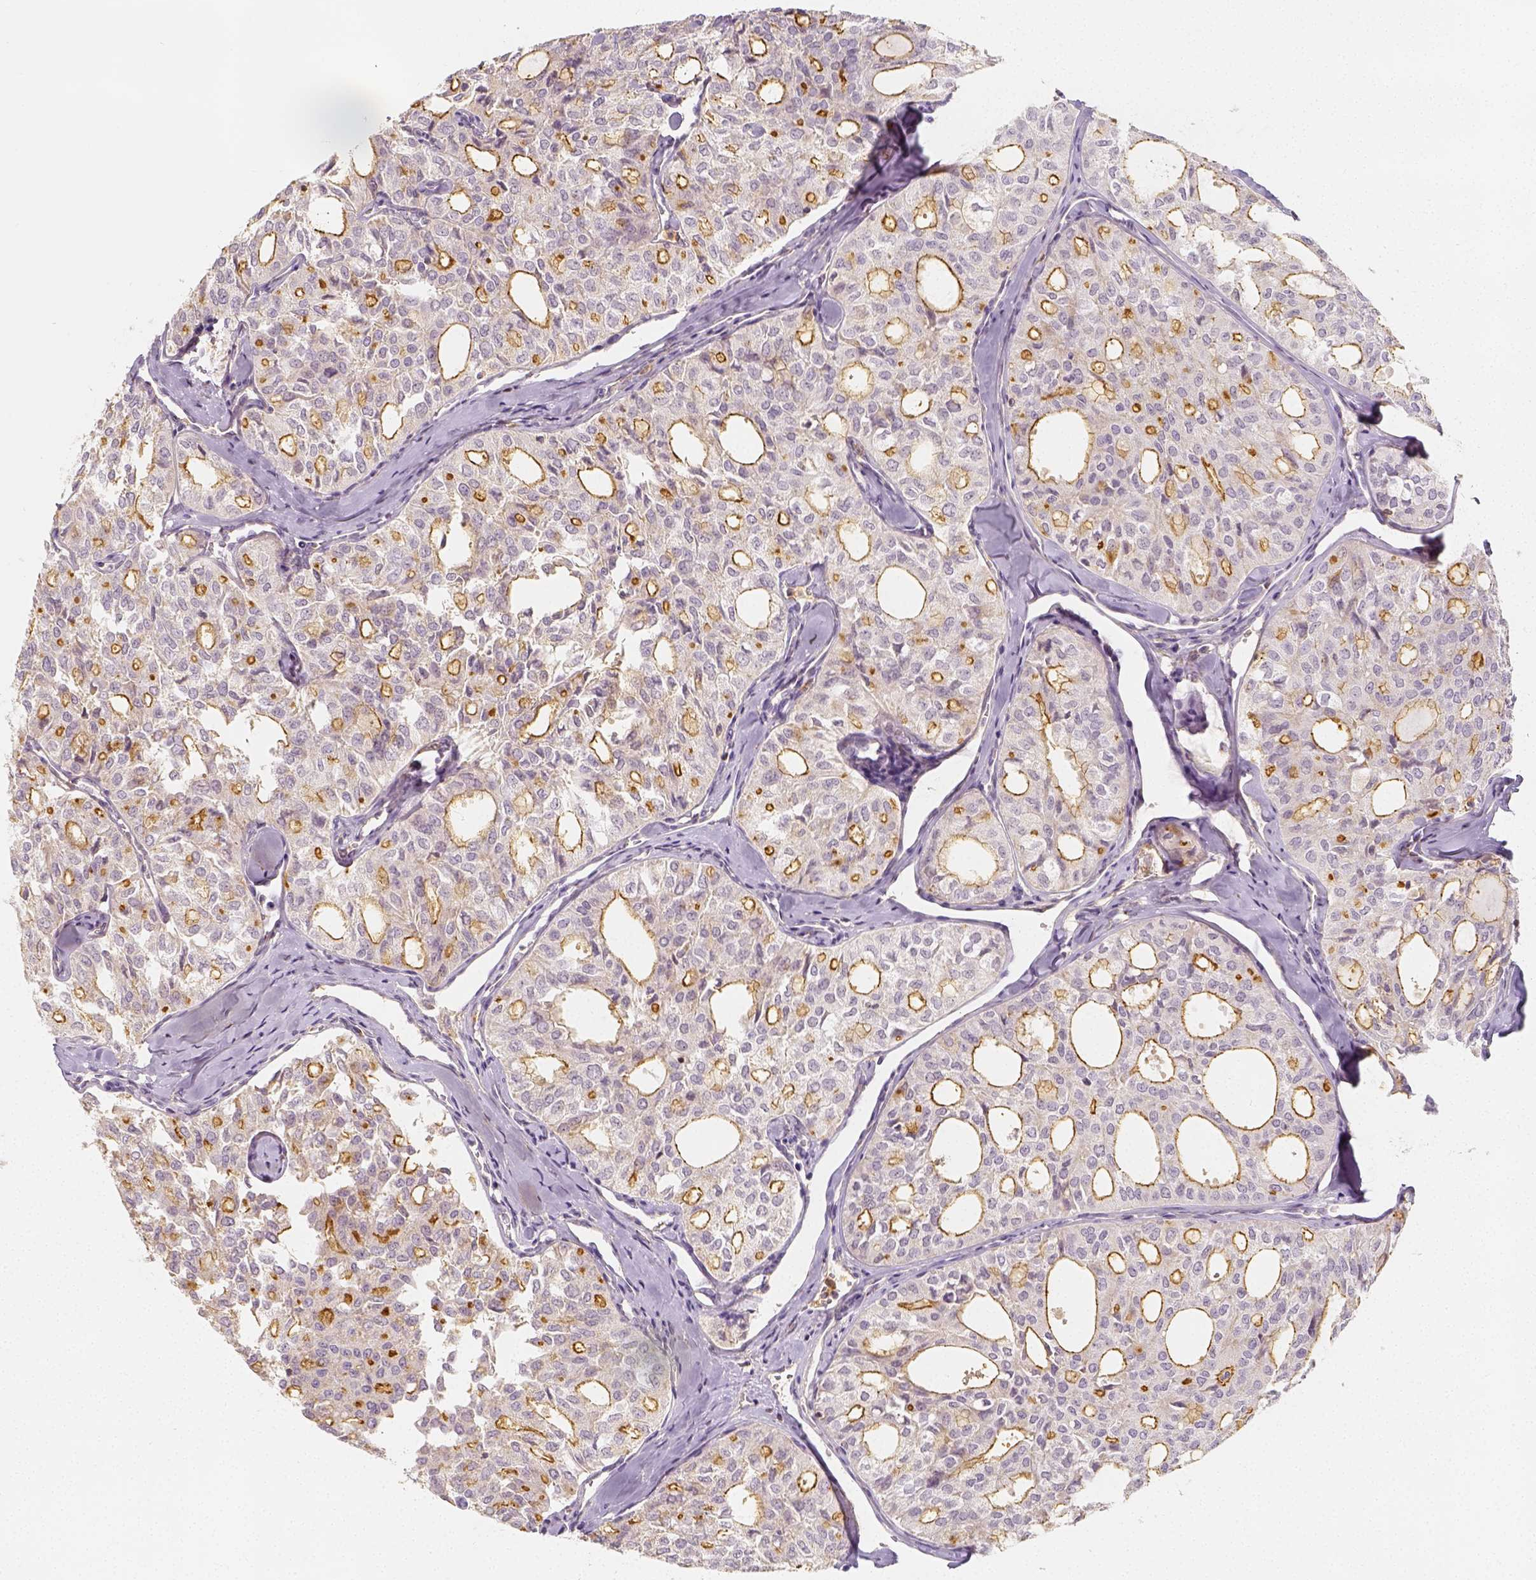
{"staining": {"intensity": "moderate", "quantity": "<25%", "location": "cytoplasmic/membranous"}, "tissue": "thyroid cancer", "cell_type": "Tumor cells", "image_type": "cancer", "snomed": [{"axis": "morphology", "description": "Follicular adenoma carcinoma, NOS"}, {"axis": "topography", "description": "Thyroid gland"}], "caption": "This image demonstrates immunohistochemistry (IHC) staining of thyroid cancer (follicular adenoma carcinoma), with low moderate cytoplasmic/membranous expression in approximately <25% of tumor cells.", "gene": "PTPRJ", "patient": {"sex": "male", "age": 75}}